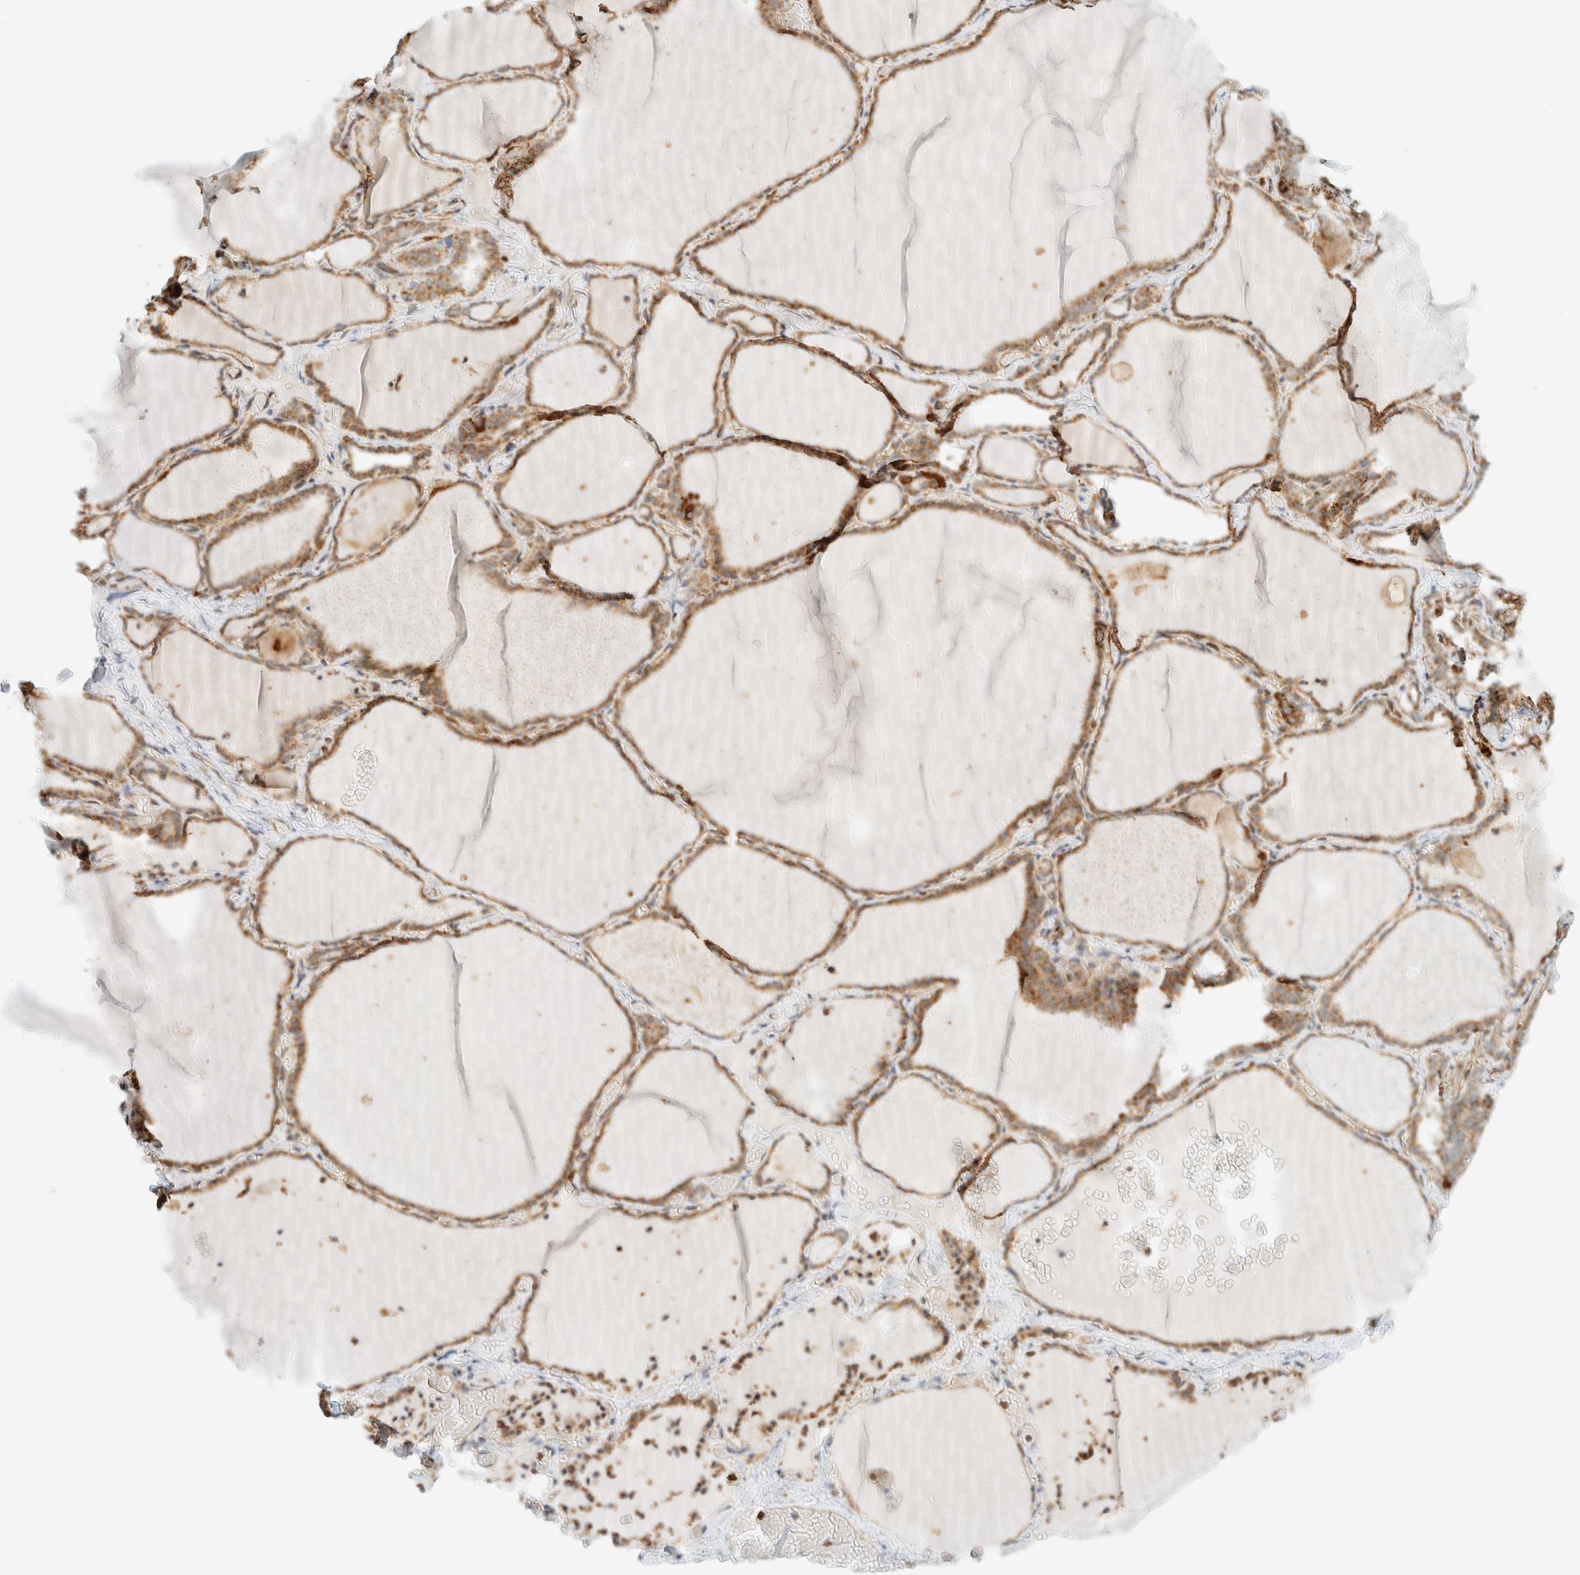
{"staining": {"intensity": "moderate", "quantity": ">75%", "location": "cytoplasmic/membranous"}, "tissue": "thyroid gland", "cell_type": "Glandular cells", "image_type": "normal", "snomed": [{"axis": "morphology", "description": "Normal tissue, NOS"}, {"axis": "topography", "description": "Thyroid gland"}], "caption": "Human thyroid gland stained with a brown dye exhibits moderate cytoplasmic/membranous positive staining in about >75% of glandular cells.", "gene": "KIFAP3", "patient": {"sex": "female", "age": 22}}